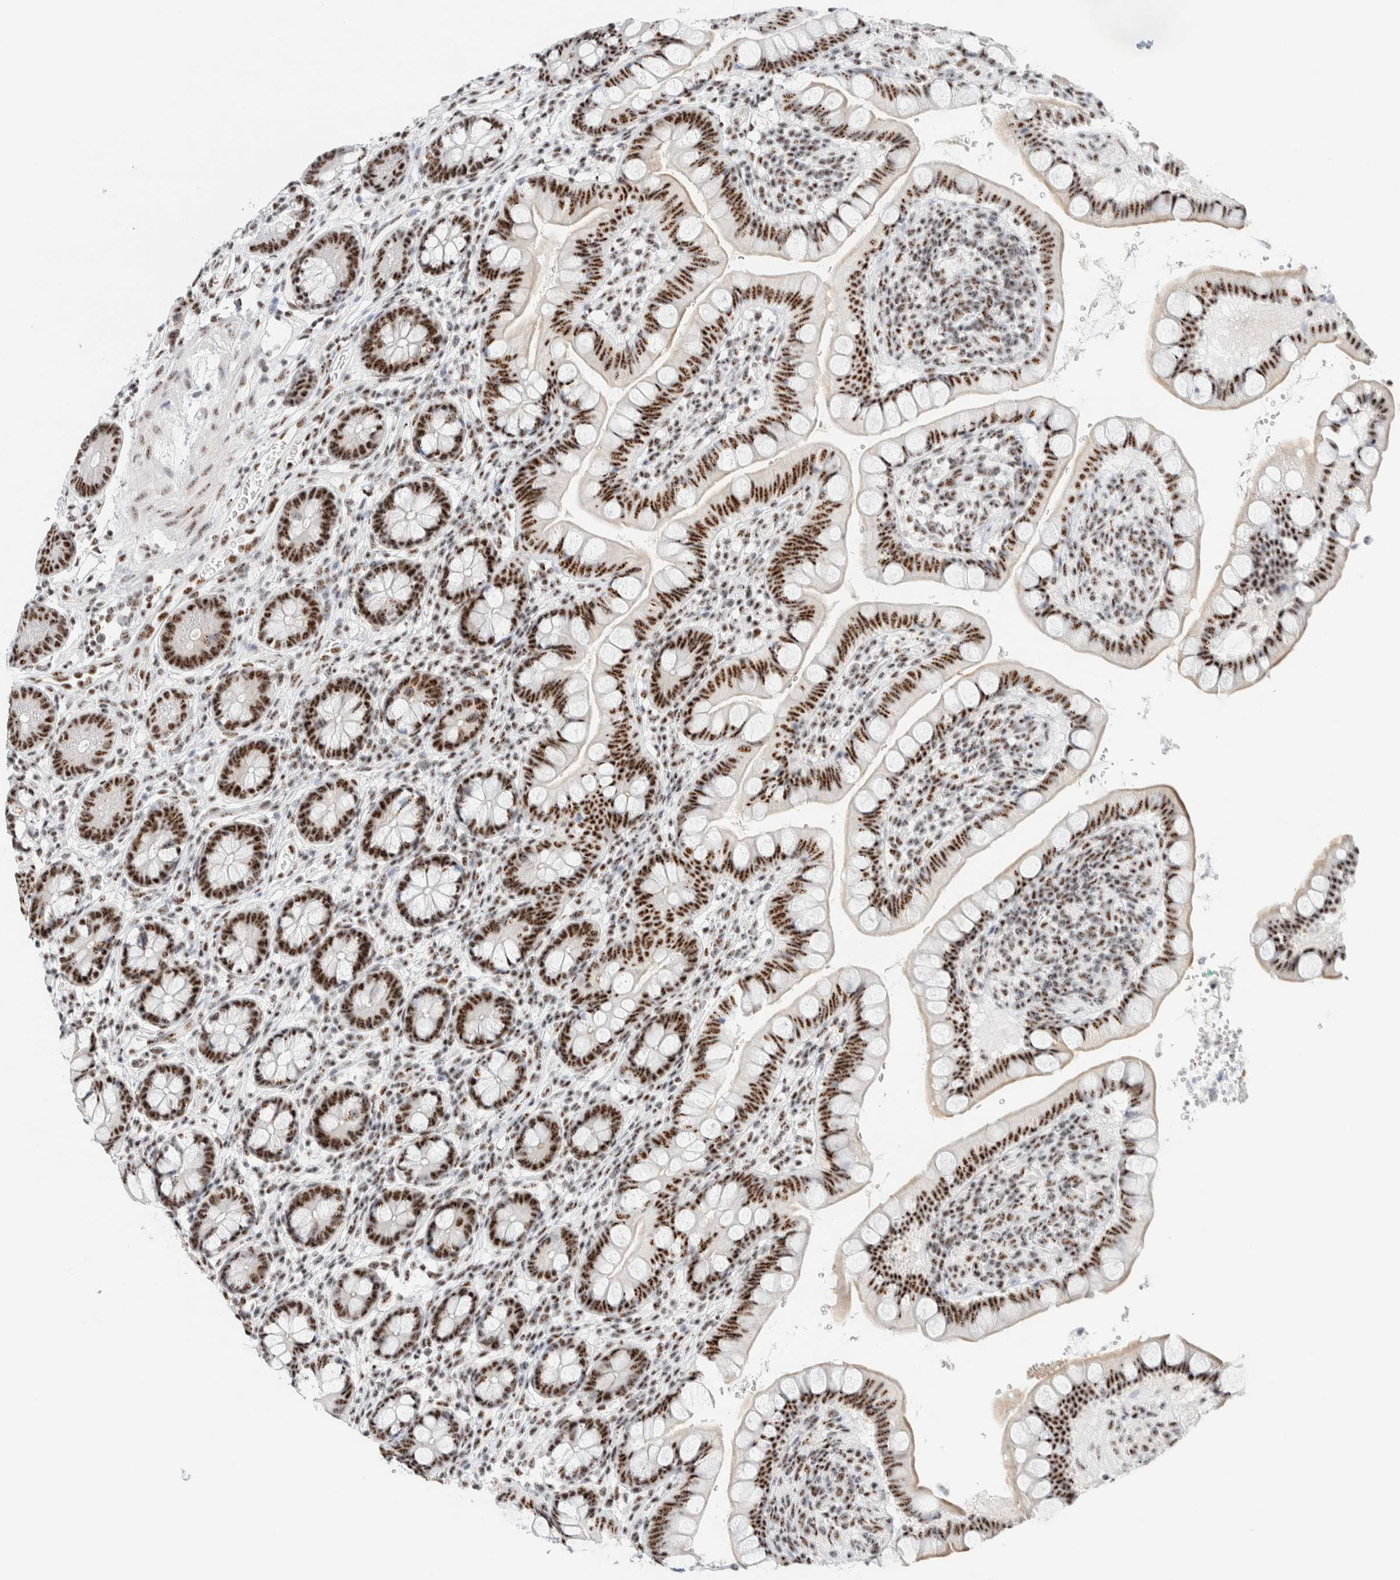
{"staining": {"intensity": "strong", "quantity": ">75%", "location": "nuclear"}, "tissue": "small intestine", "cell_type": "Glandular cells", "image_type": "normal", "snomed": [{"axis": "morphology", "description": "Normal tissue, NOS"}, {"axis": "topography", "description": "Small intestine"}], "caption": "A histopathology image of human small intestine stained for a protein displays strong nuclear brown staining in glandular cells. (IHC, brightfield microscopy, high magnification).", "gene": "SON", "patient": {"sex": "female", "age": 84}}